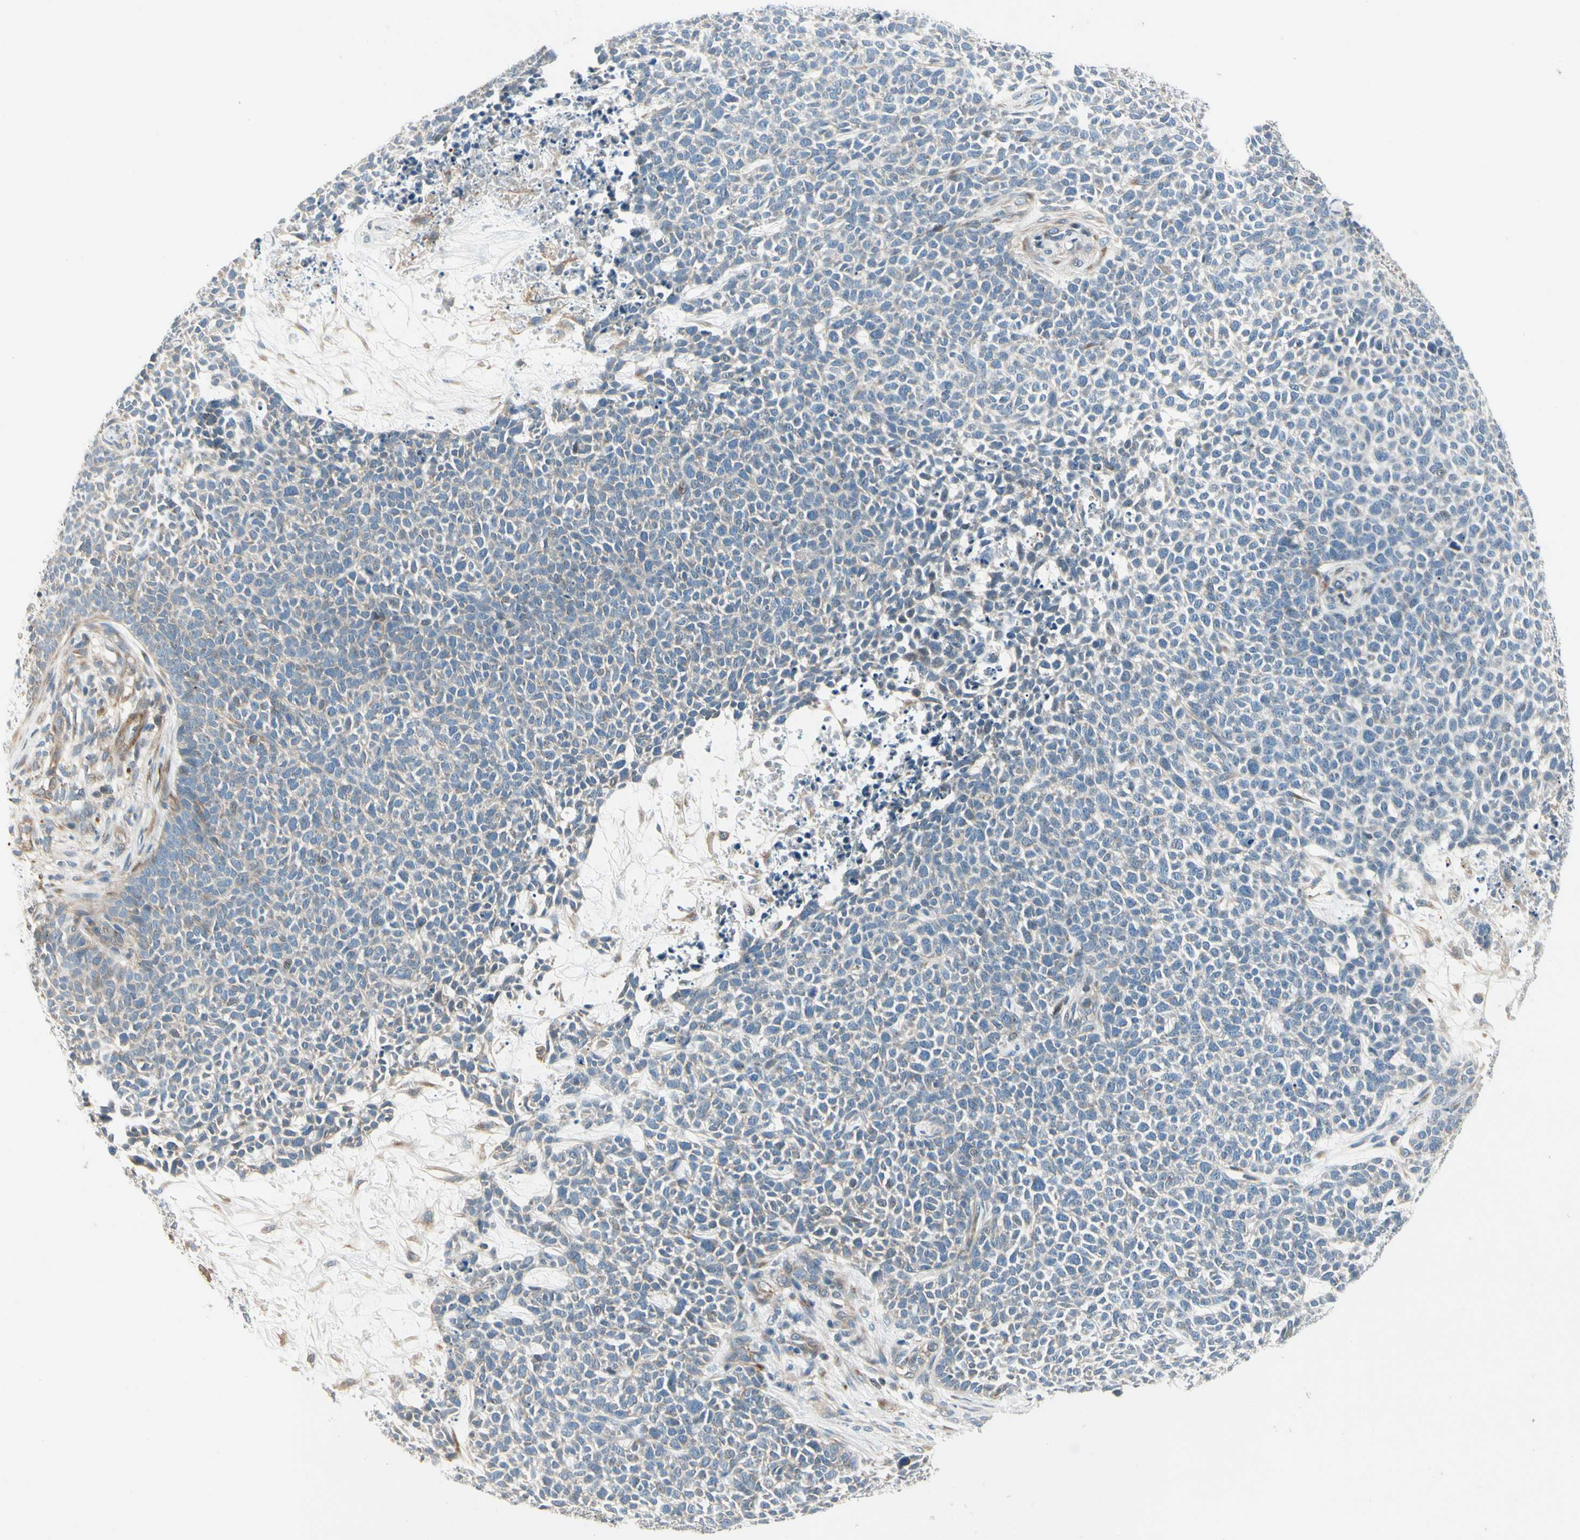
{"staining": {"intensity": "weak", "quantity": "<25%", "location": "cytoplasmic/membranous"}, "tissue": "skin cancer", "cell_type": "Tumor cells", "image_type": "cancer", "snomed": [{"axis": "morphology", "description": "Basal cell carcinoma"}, {"axis": "topography", "description": "Skin"}], "caption": "This photomicrograph is of basal cell carcinoma (skin) stained with IHC to label a protein in brown with the nuclei are counter-stained blue. There is no staining in tumor cells. (IHC, brightfield microscopy, high magnification).", "gene": "ABCA3", "patient": {"sex": "female", "age": 64}}